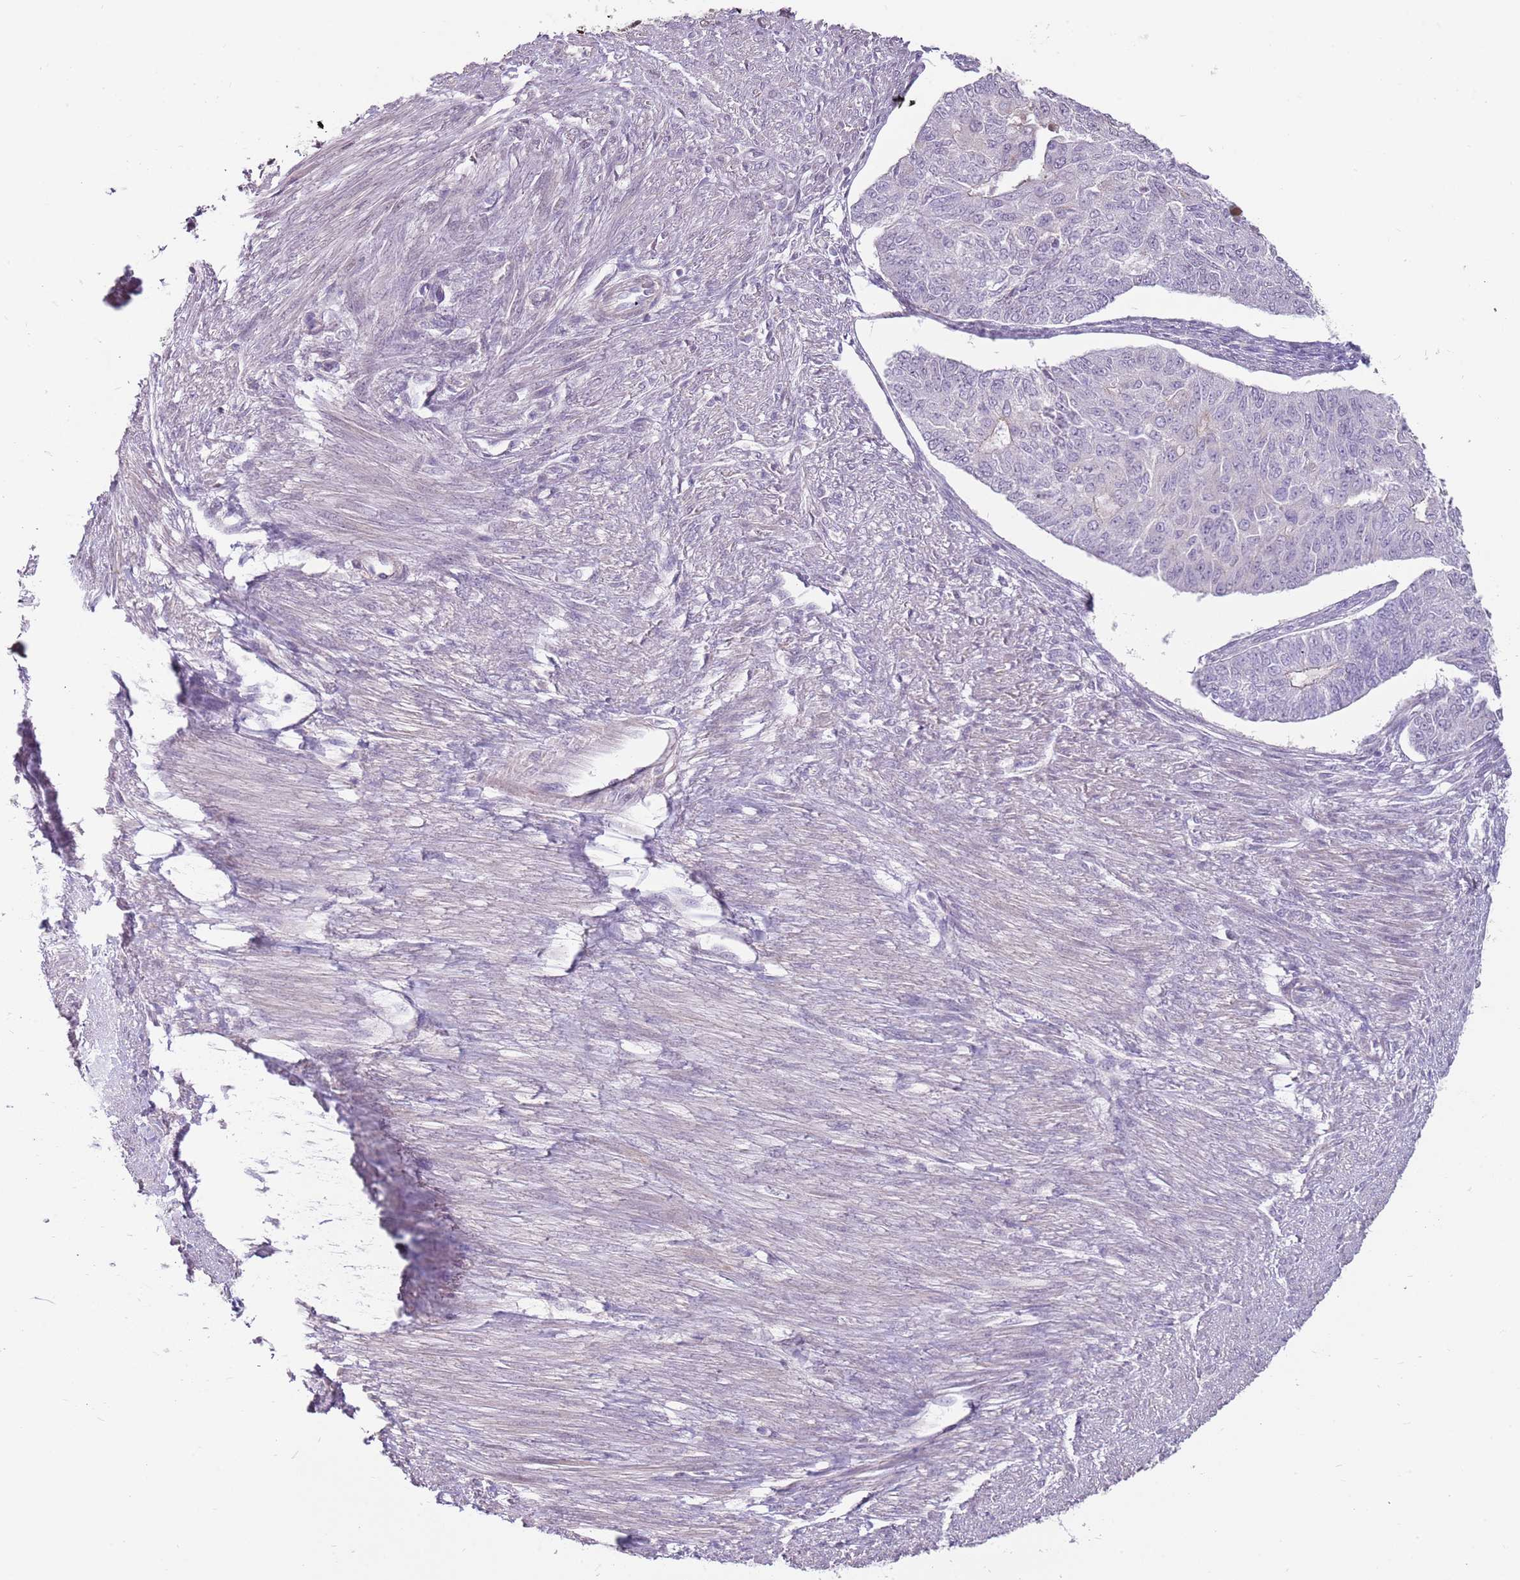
{"staining": {"intensity": "negative", "quantity": "none", "location": "none"}, "tissue": "endometrial cancer", "cell_type": "Tumor cells", "image_type": "cancer", "snomed": [{"axis": "morphology", "description": "Adenocarcinoma, NOS"}, {"axis": "topography", "description": "Endometrium"}], "caption": "DAB immunohistochemical staining of endometrial cancer (adenocarcinoma) reveals no significant positivity in tumor cells.", "gene": "MCUB", "patient": {"sex": "female", "age": 32}}